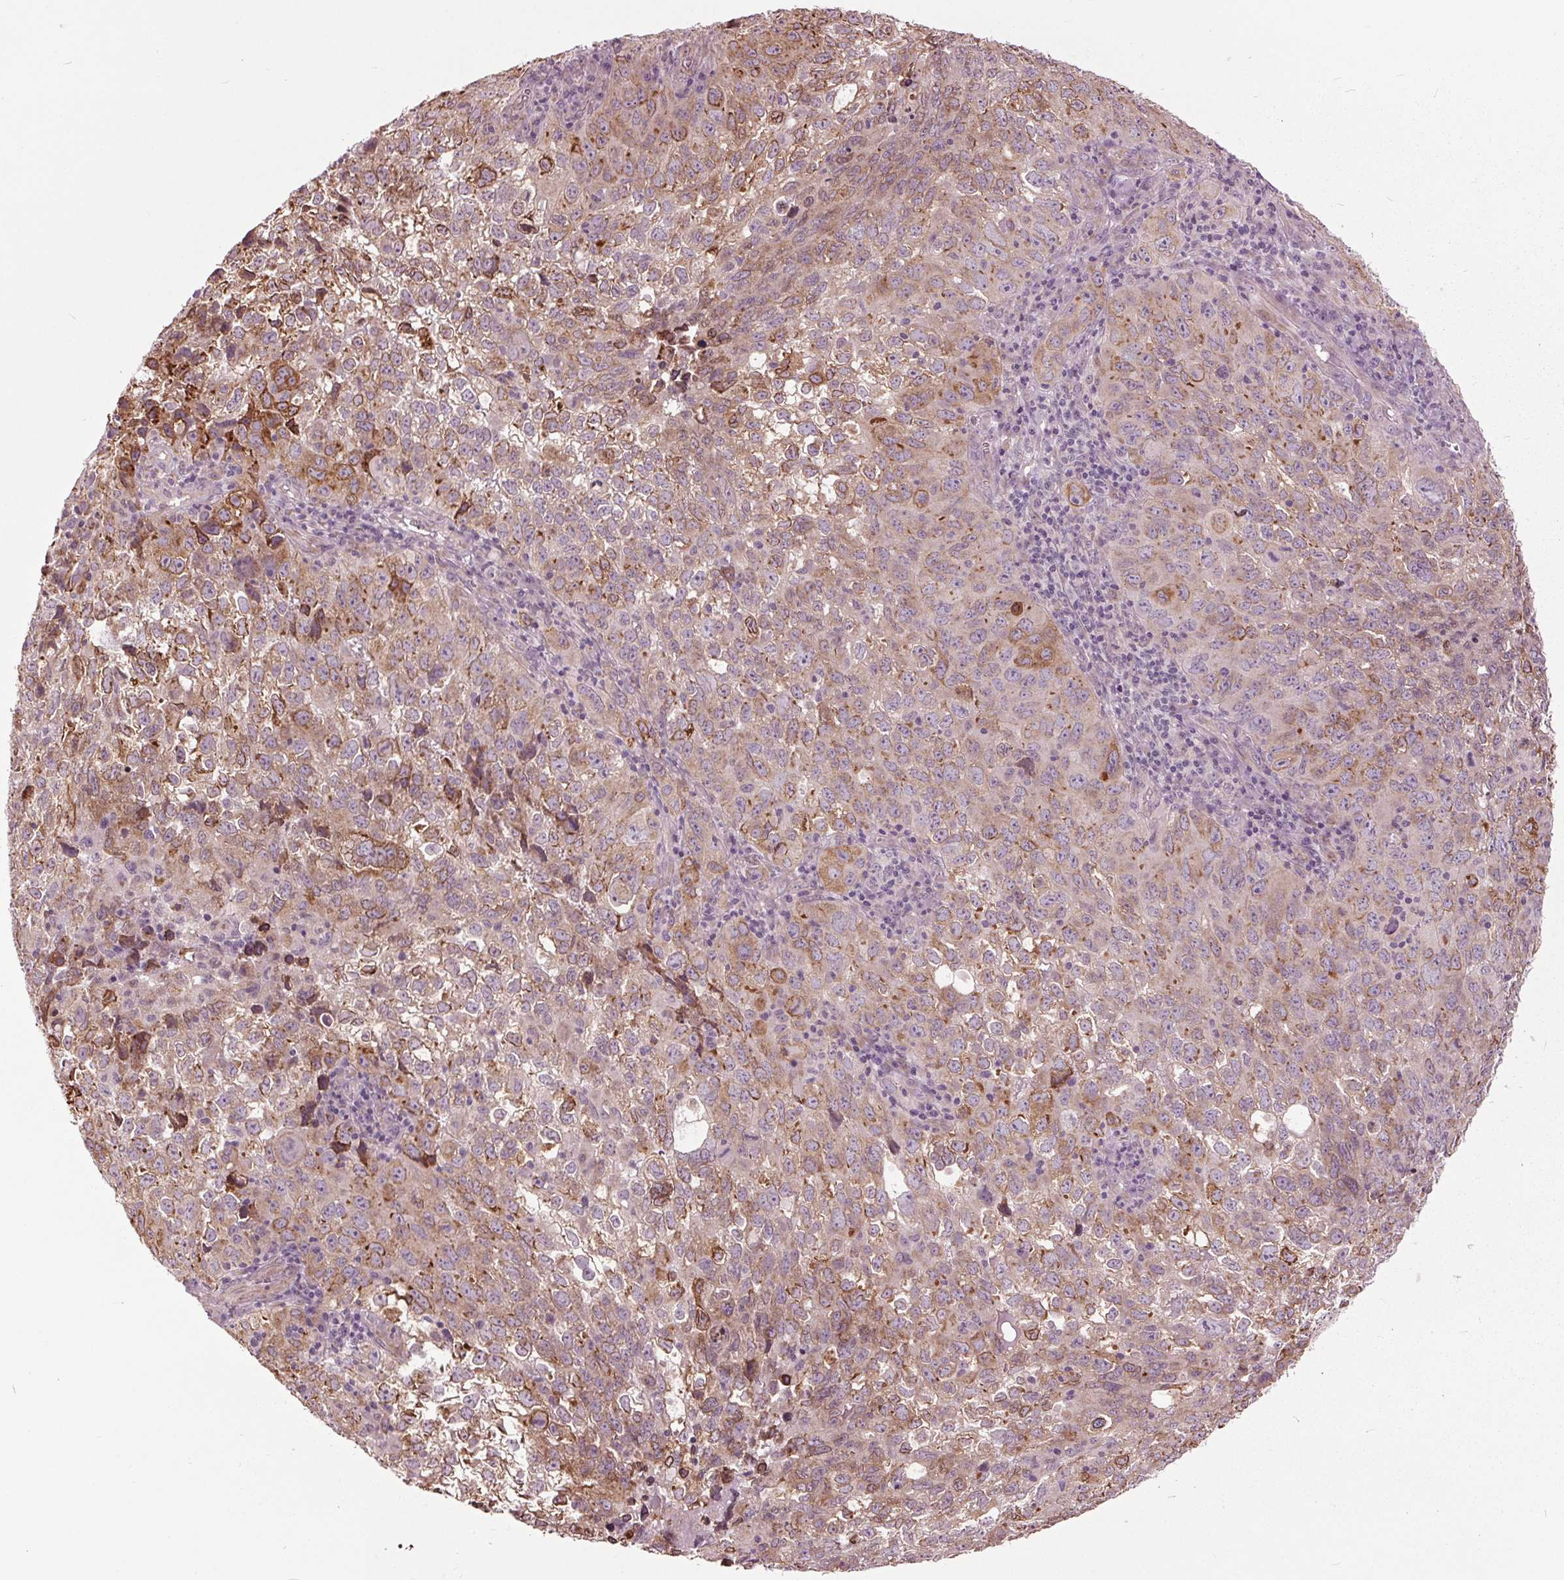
{"staining": {"intensity": "moderate", "quantity": "25%-75%", "location": "cytoplasmic/membranous"}, "tissue": "cervical cancer", "cell_type": "Tumor cells", "image_type": "cancer", "snomed": [{"axis": "morphology", "description": "Squamous cell carcinoma, NOS"}, {"axis": "topography", "description": "Cervix"}], "caption": "Immunohistochemistry (DAB) staining of cervical cancer (squamous cell carcinoma) shows moderate cytoplasmic/membranous protein expression in about 25%-75% of tumor cells.", "gene": "HAUS5", "patient": {"sex": "female", "age": 55}}